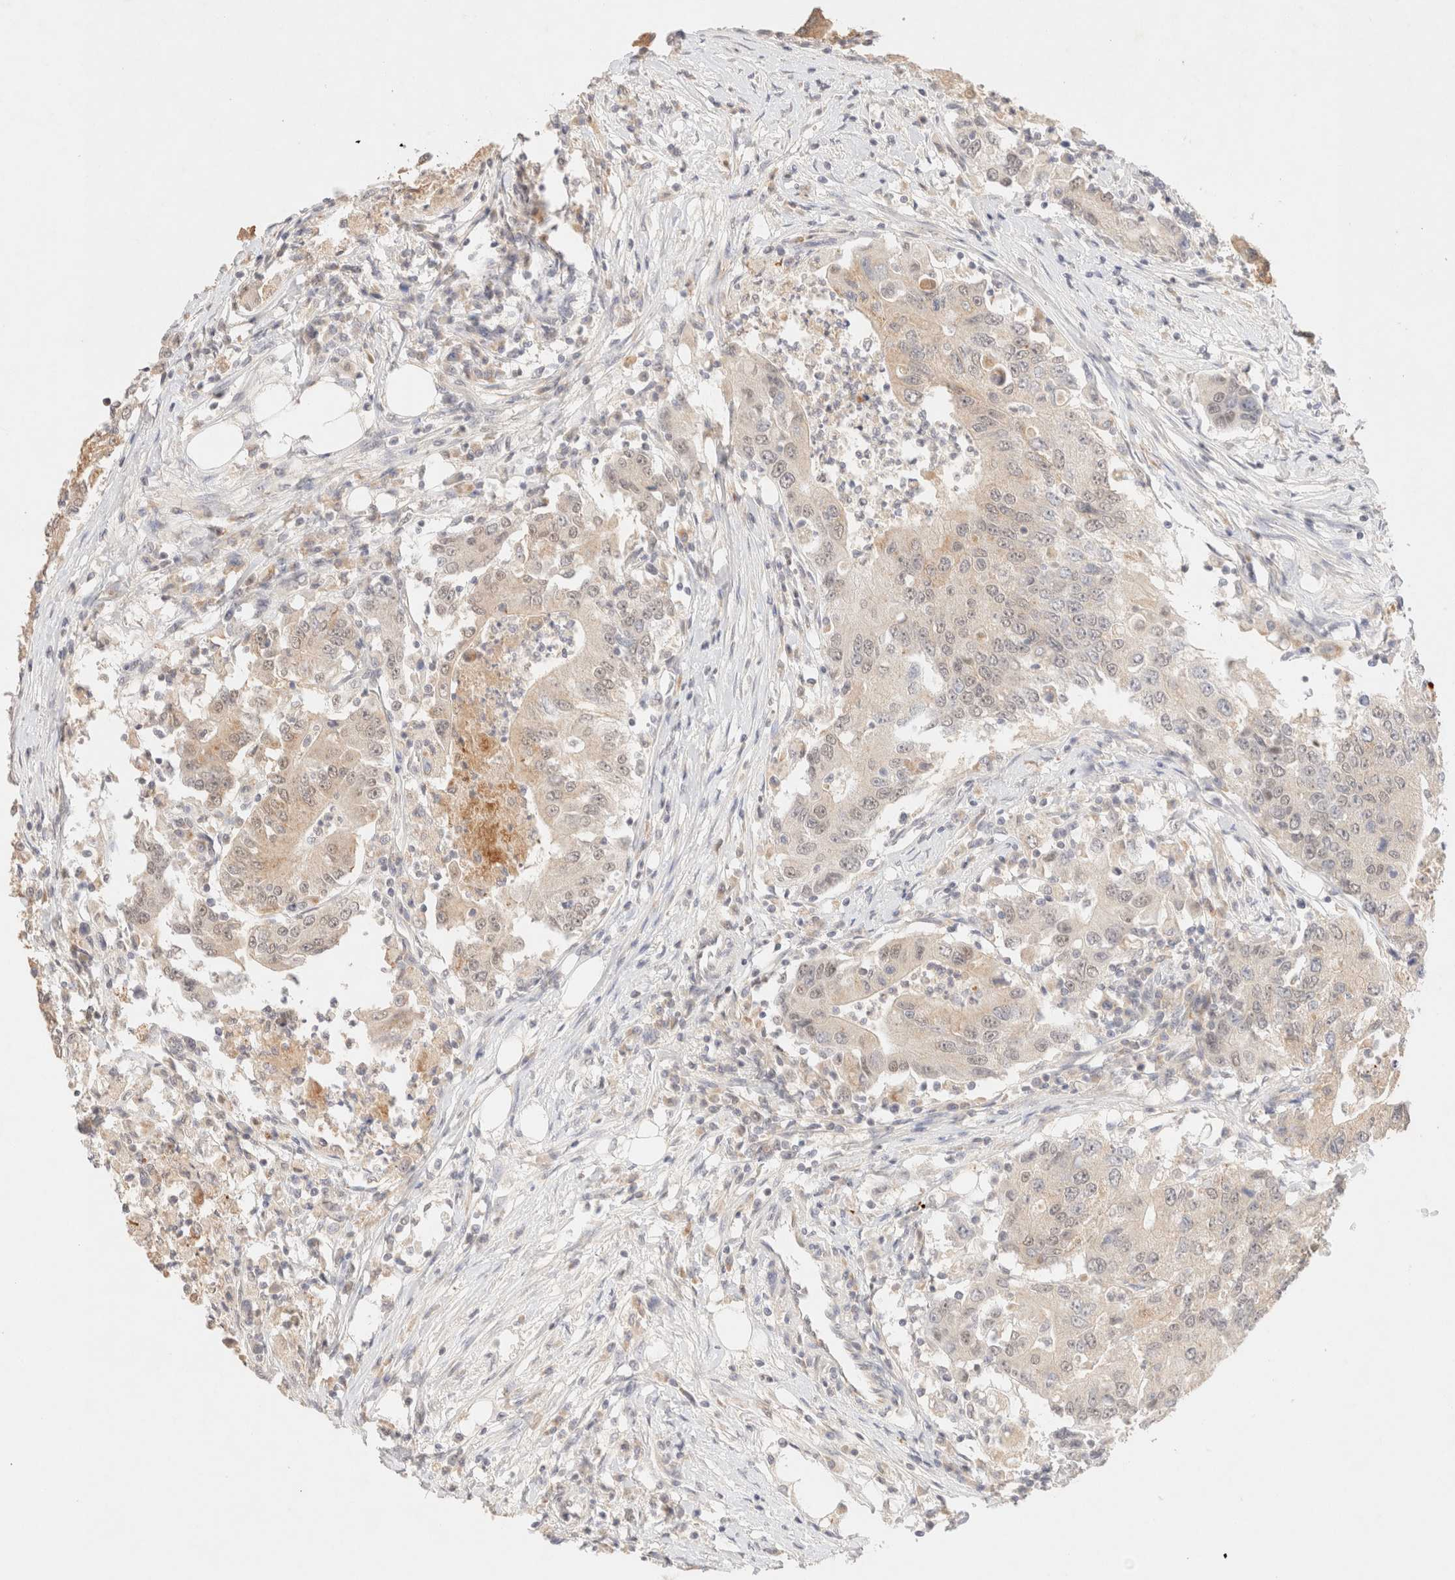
{"staining": {"intensity": "weak", "quantity": "<25%", "location": "cytoplasmic/membranous"}, "tissue": "colorectal cancer", "cell_type": "Tumor cells", "image_type": "cancer", "snomed": [{"axis": "morphology", "description": "Adenocarcinoma, NOS"}, {"axis": "topography", "description": "Colon"}], "caption": "The micrograph reveals no significant expression in tumor cells of colorectal cancer (adenocarcinoma).", "gene": "SNTB1", "patient": {"sex": "female", "age": 77}}